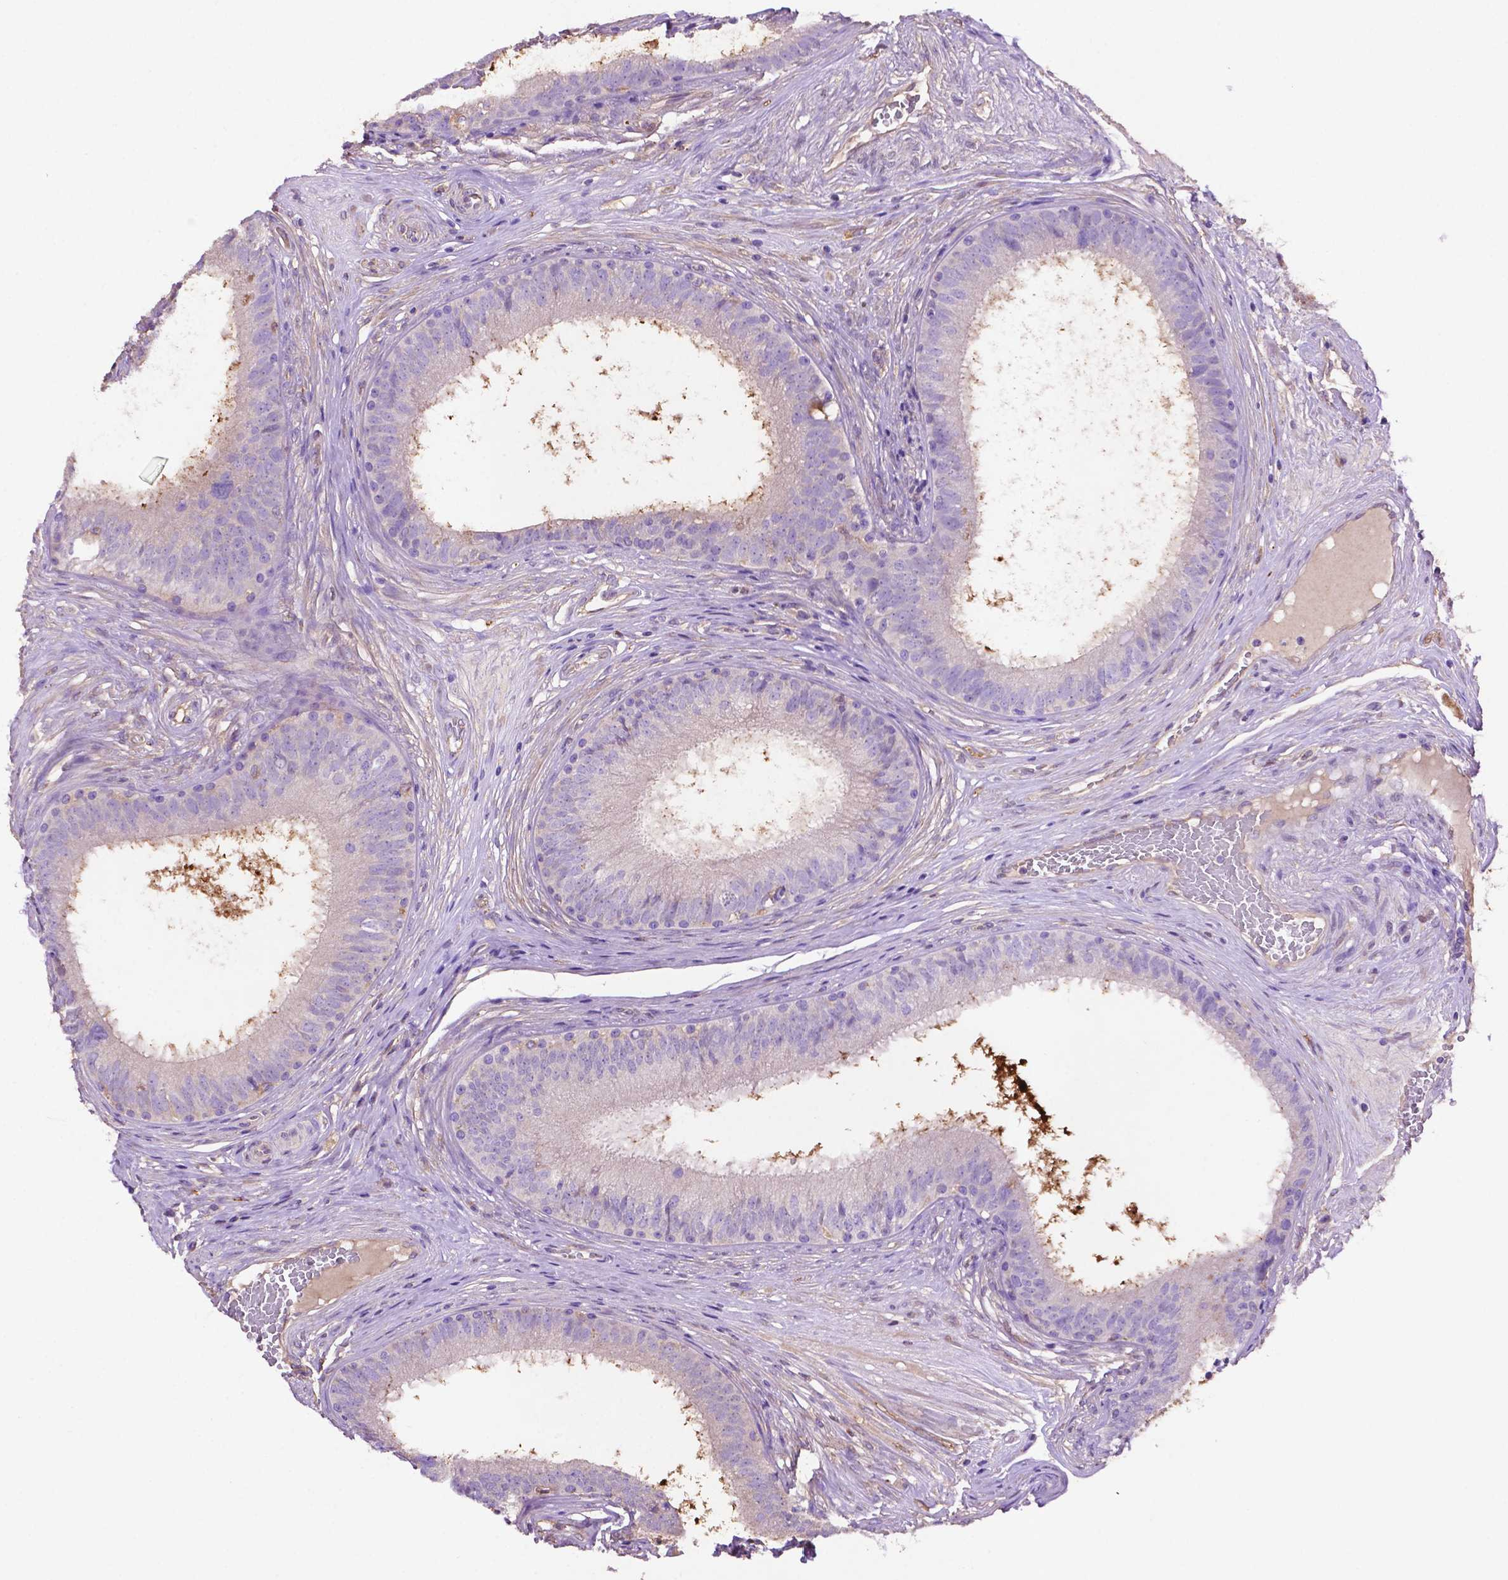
{"staining": {"intensity": "negative", "quantity": "none", "location": "none"}, "tissue": "epididymis", "cell_type": "Glandular cells", "image_type": "normal", "snomed": [{"axis": "morphology", "description": "Normal tissue, NOS"}, {"axis": "topography", "description": "Epididymis"}], "caption": "Immunohistochemistry (IHC) image of normal epididymis: epididymis stained with DAB shows no significant protein staining in glandular cells. Nuclei are stained in blue.", "gene": "GDPD5", "patient": {"sex": "male", "age": 59}}